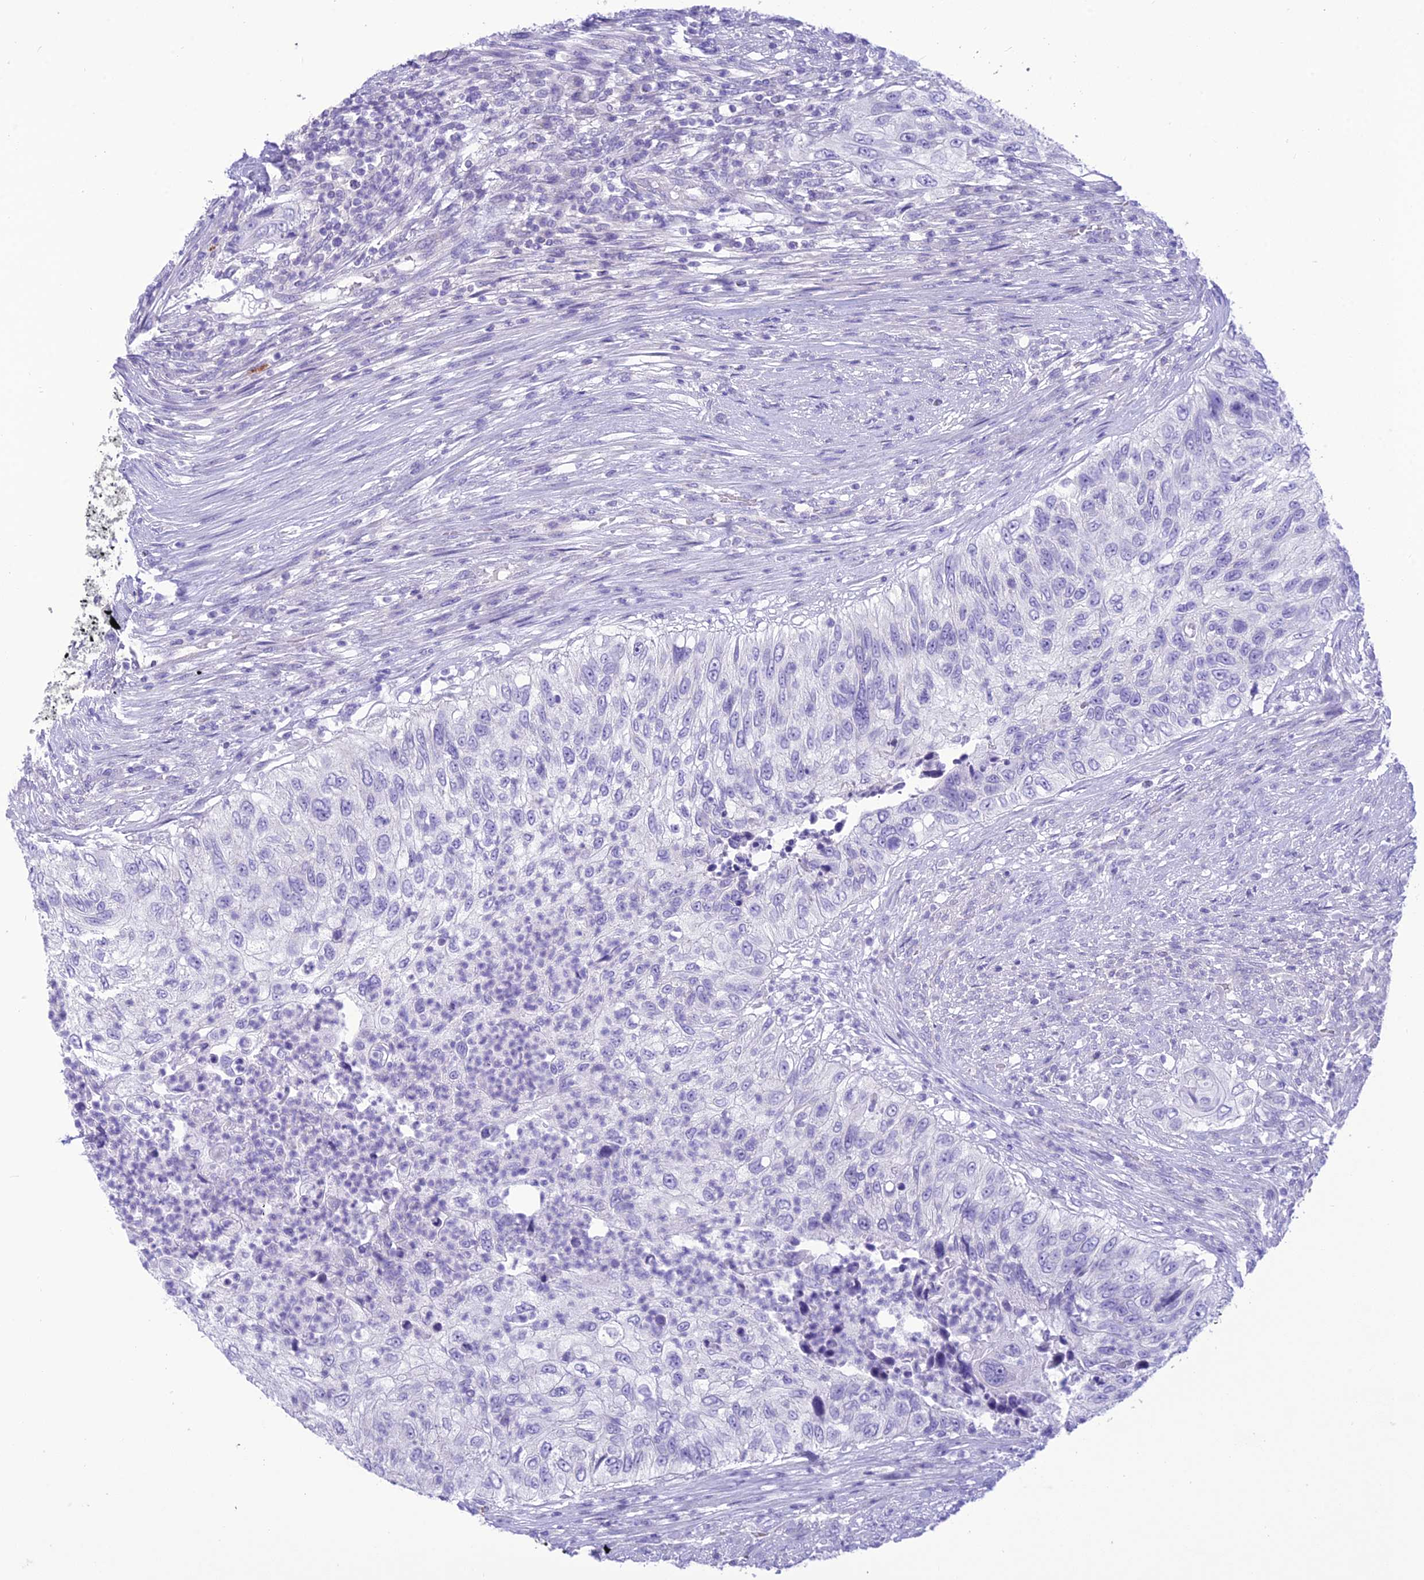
{"staining": {"intensity": "negative", "quantity": "none", "location": "none"}, "tissue": "urothelial cancer", "cell_type": "Tumor cells", "image_type": "cancer", "snomed": [{"axis": "morphology", "description": "Urothelial carcinoma, High grade"}, {"axis": "topography", "description": "Urinary bladder"}], "caption": "DAB (3,3'-diaminobenzidine) immunohistochemical staining of human urothelial carcinoma (high-grade) displays no significant staining in tumor cells.", "gene": "DHDH", "patient": {"sex": "female", "age": 60}}